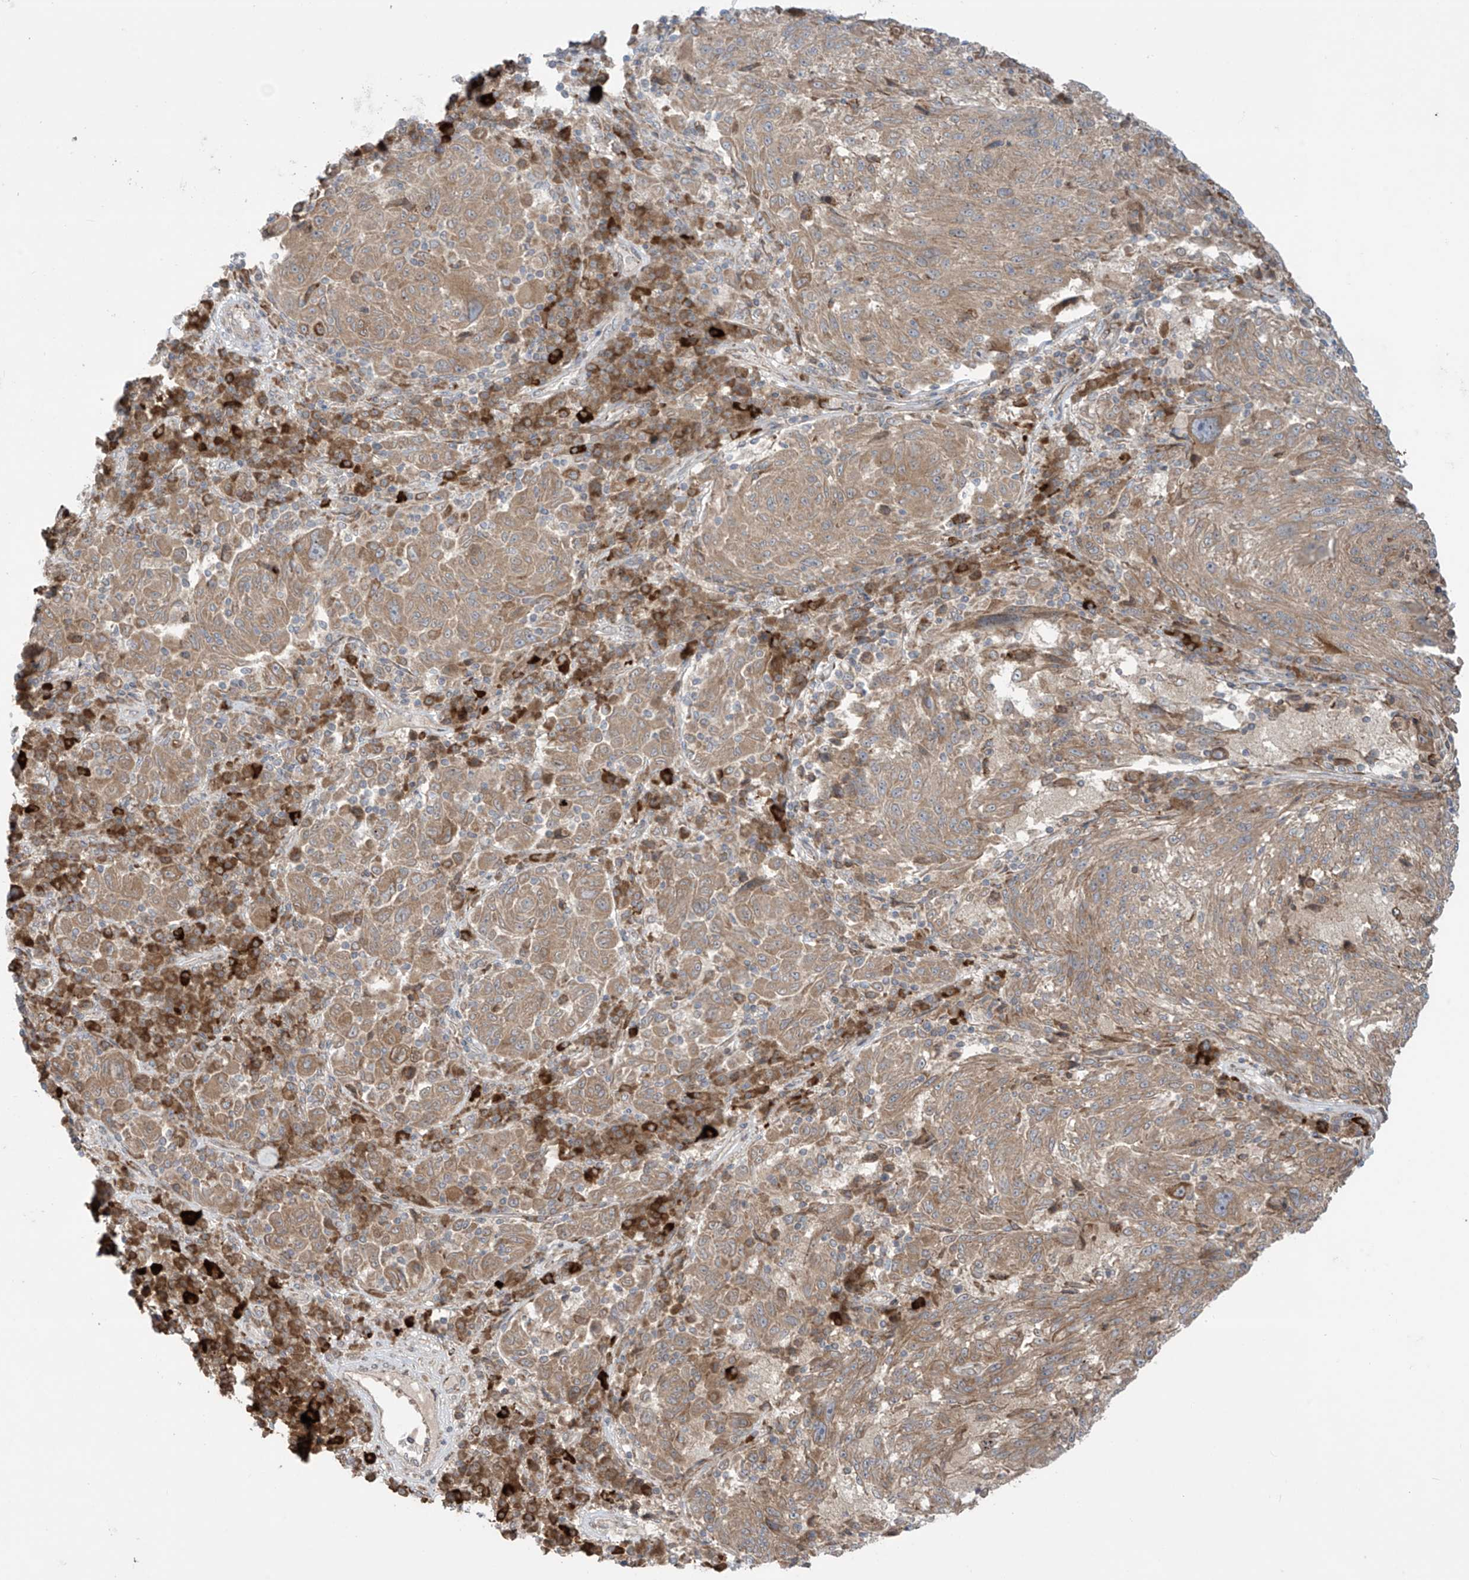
{"staining": {"intensity": "moderate", "quantity": ">75%", "location": "cytoplasmic/membranous"}, "tissue": "melanoma", "cell_type": "Tumor cells", "image_type": "cancer", "snomed": [{"axis": "morphology", "description": "Malignant melanoma, NOS"}, {"axis": "topography", "description": "Skin"}], "caption": "Protein staining of malignant melanoma tissue reveals moderate cytoplasmic/membranous staining in about >75% of tumor cells. (brown staining indicates protein expression, while blue staining denotes nuclei).", "gene": "PPAT", "patient": {"sex": "male", "age": 53}}